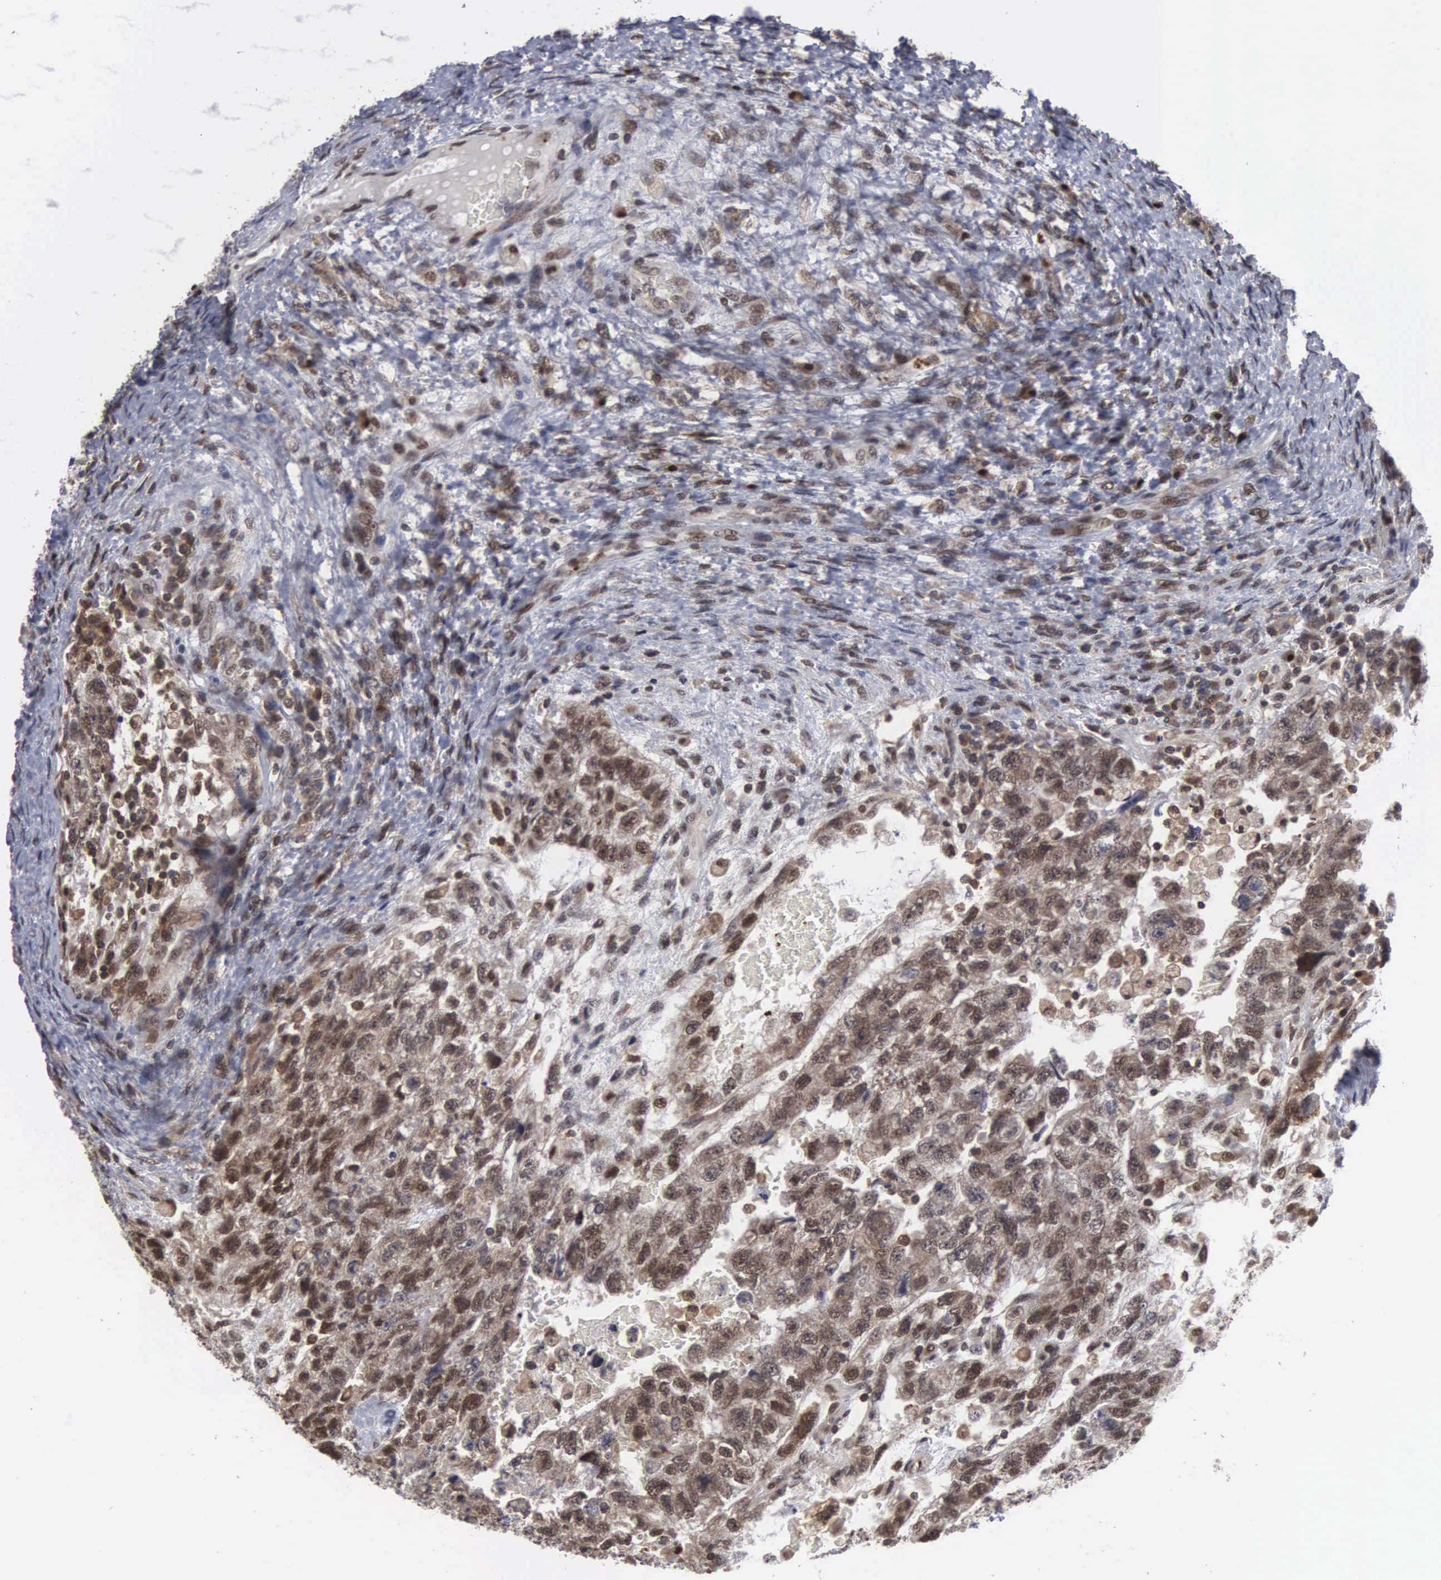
{"staining": {"intensity": "moderate", "quantity": ">75%", "location": "nuclear"}, "tissue": "testis cancer", "cell_type": "Tumor cells", "image_type": "cancer", "snomed": [{"axis": "morphology", "description": "Carcinoma, Embryonal, NOS"}, {"axis": "topography", "description": "Testis"}], "caption": "Human testis embryonal carcinoma stained with a brown dye shows moderate nuclear positive positivity in approximately >75% of tumor cells.", "gene": "TRMT5", "patient": {"sex": "male", "age": 36}}